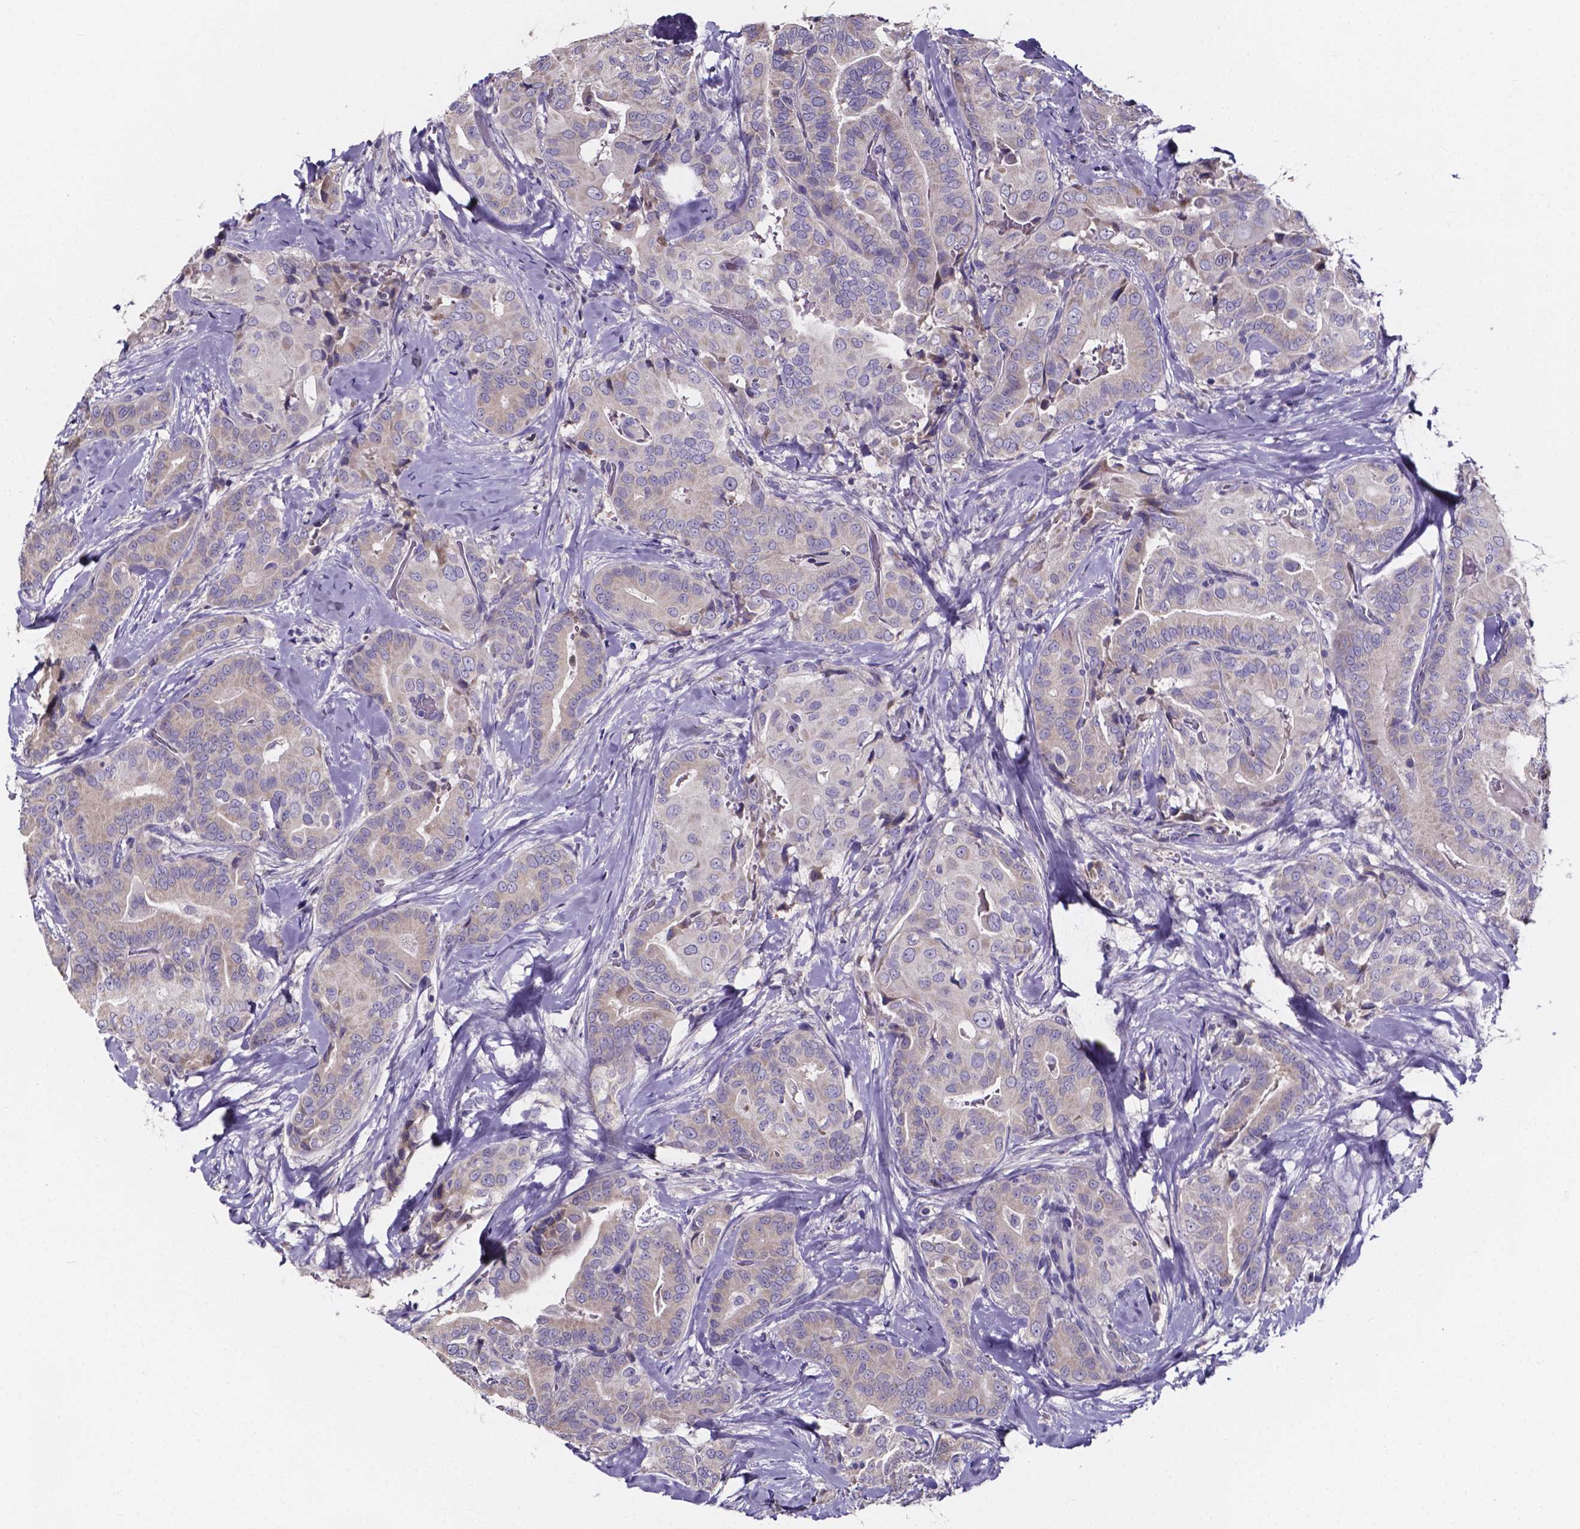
{"staining": {"intensity": "negative", "quantity": "none", "location": "none"}, "tissue": "thyroid cancer", "cell_type": "Tumor cells", "image_type": "cancer", "snomed": [{"axis": "morphology", "description": "Papillary adenocarcinoma, NOS"}, {"axis": "topography", "description": "Thyroid gland"}], "caption": "A high-resolution micrograph shows immunohistochemistry (IHC) staining of papillary adenocarcinoma (thyroid), which exhibits no significant positivity in tumor cells.", "gene": "SPOCD1", "patient": {"sex": "male", "age": 61}}